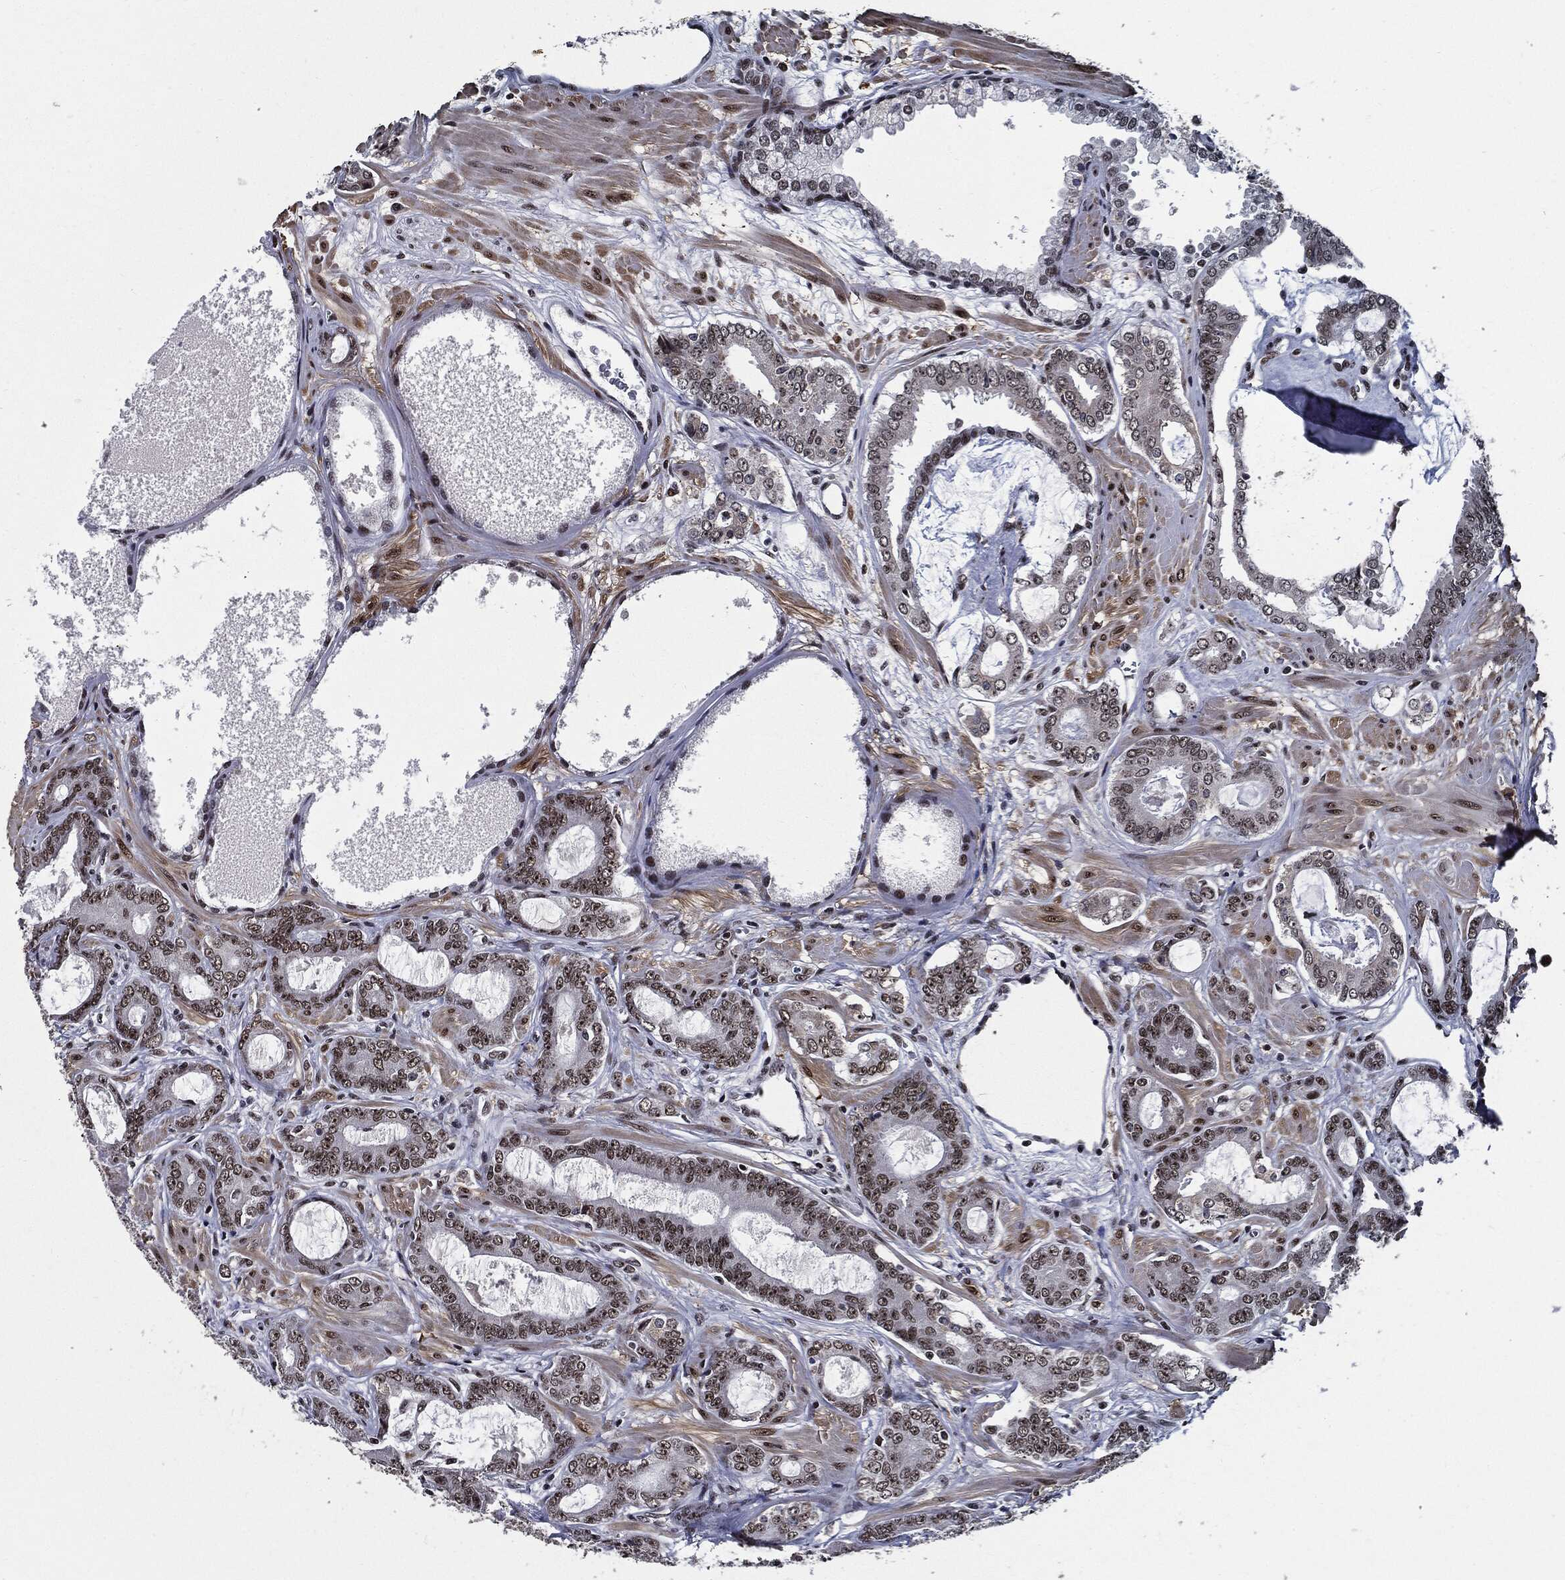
{"staining": {"intensity": "moderate", "quantity": ">75%", "location": "nuclear"}, "tissue": "prostate cancer", "cell_type": "Tumor cells", "image_type": "cancer", "snomed": [{"axis": "morphology", "description": "Adenocarcinoma, NOS"}, {"axis": "topography", "description": "Prostate"}], "caption": "Immunohistochemical staining of prostate adenocarcinoma displays medium levels of moderate nuclear protein positivity in approximately >75% of tumor cells. Nuclei are stained in blue.", "gene": "ZFP91", "patient": {"sex": "male", "age": 55}}